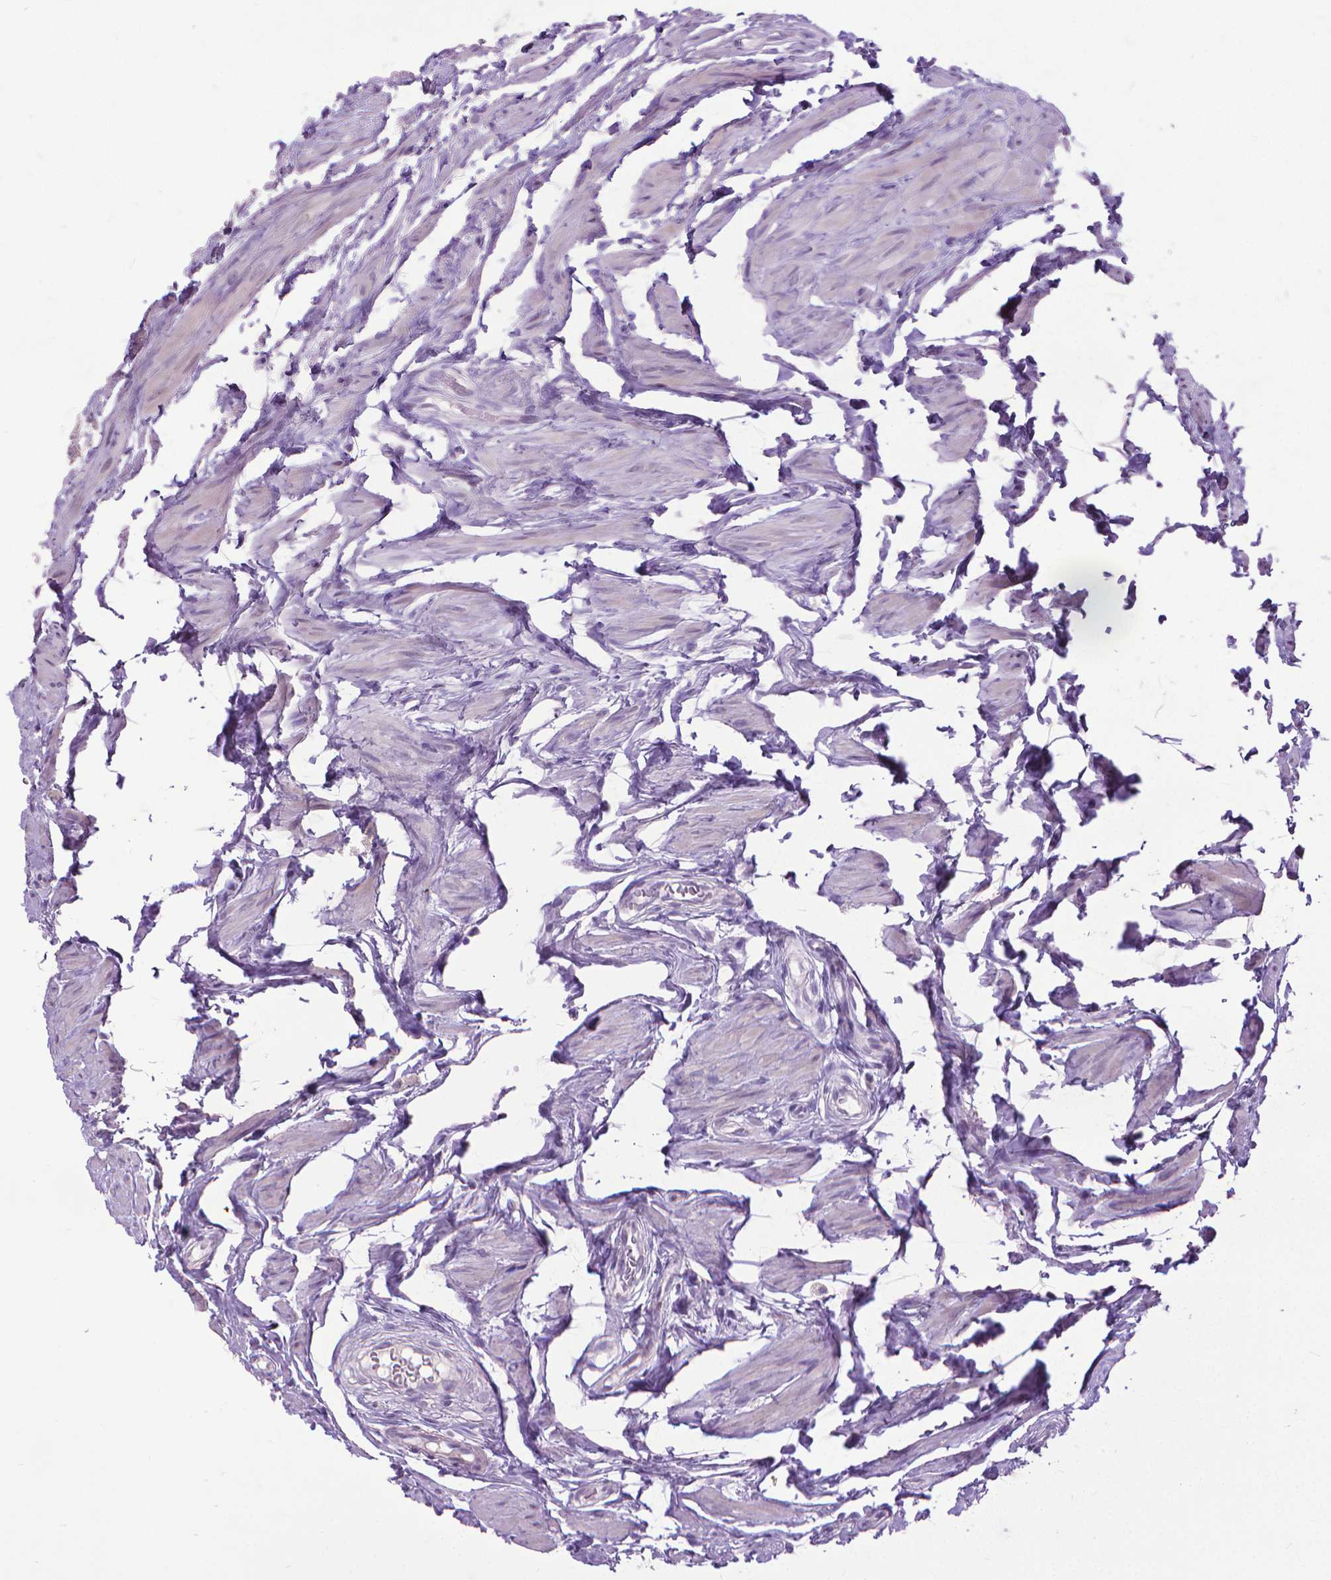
{"staining": {"intensity": "strong", "quantity": "25%-75%", "location": "cytoplasmic/membranous"}, "tissue": "epididymis", "cell_type": "Glandular cells", "image_type": "normal", "snomed": [{"axis": "morphology", "description": "Normal tissue, NOS"}, {"axis": "topography", "description": "Epididymis"}], "caption": "Protein staining demonstrates strong cytoplasmic/membranous positivity in approximately 25%-75% of glandular cells in benign epididymis.", "gene": "KRT5", "patient": {"sex": "male", "age": 45}}